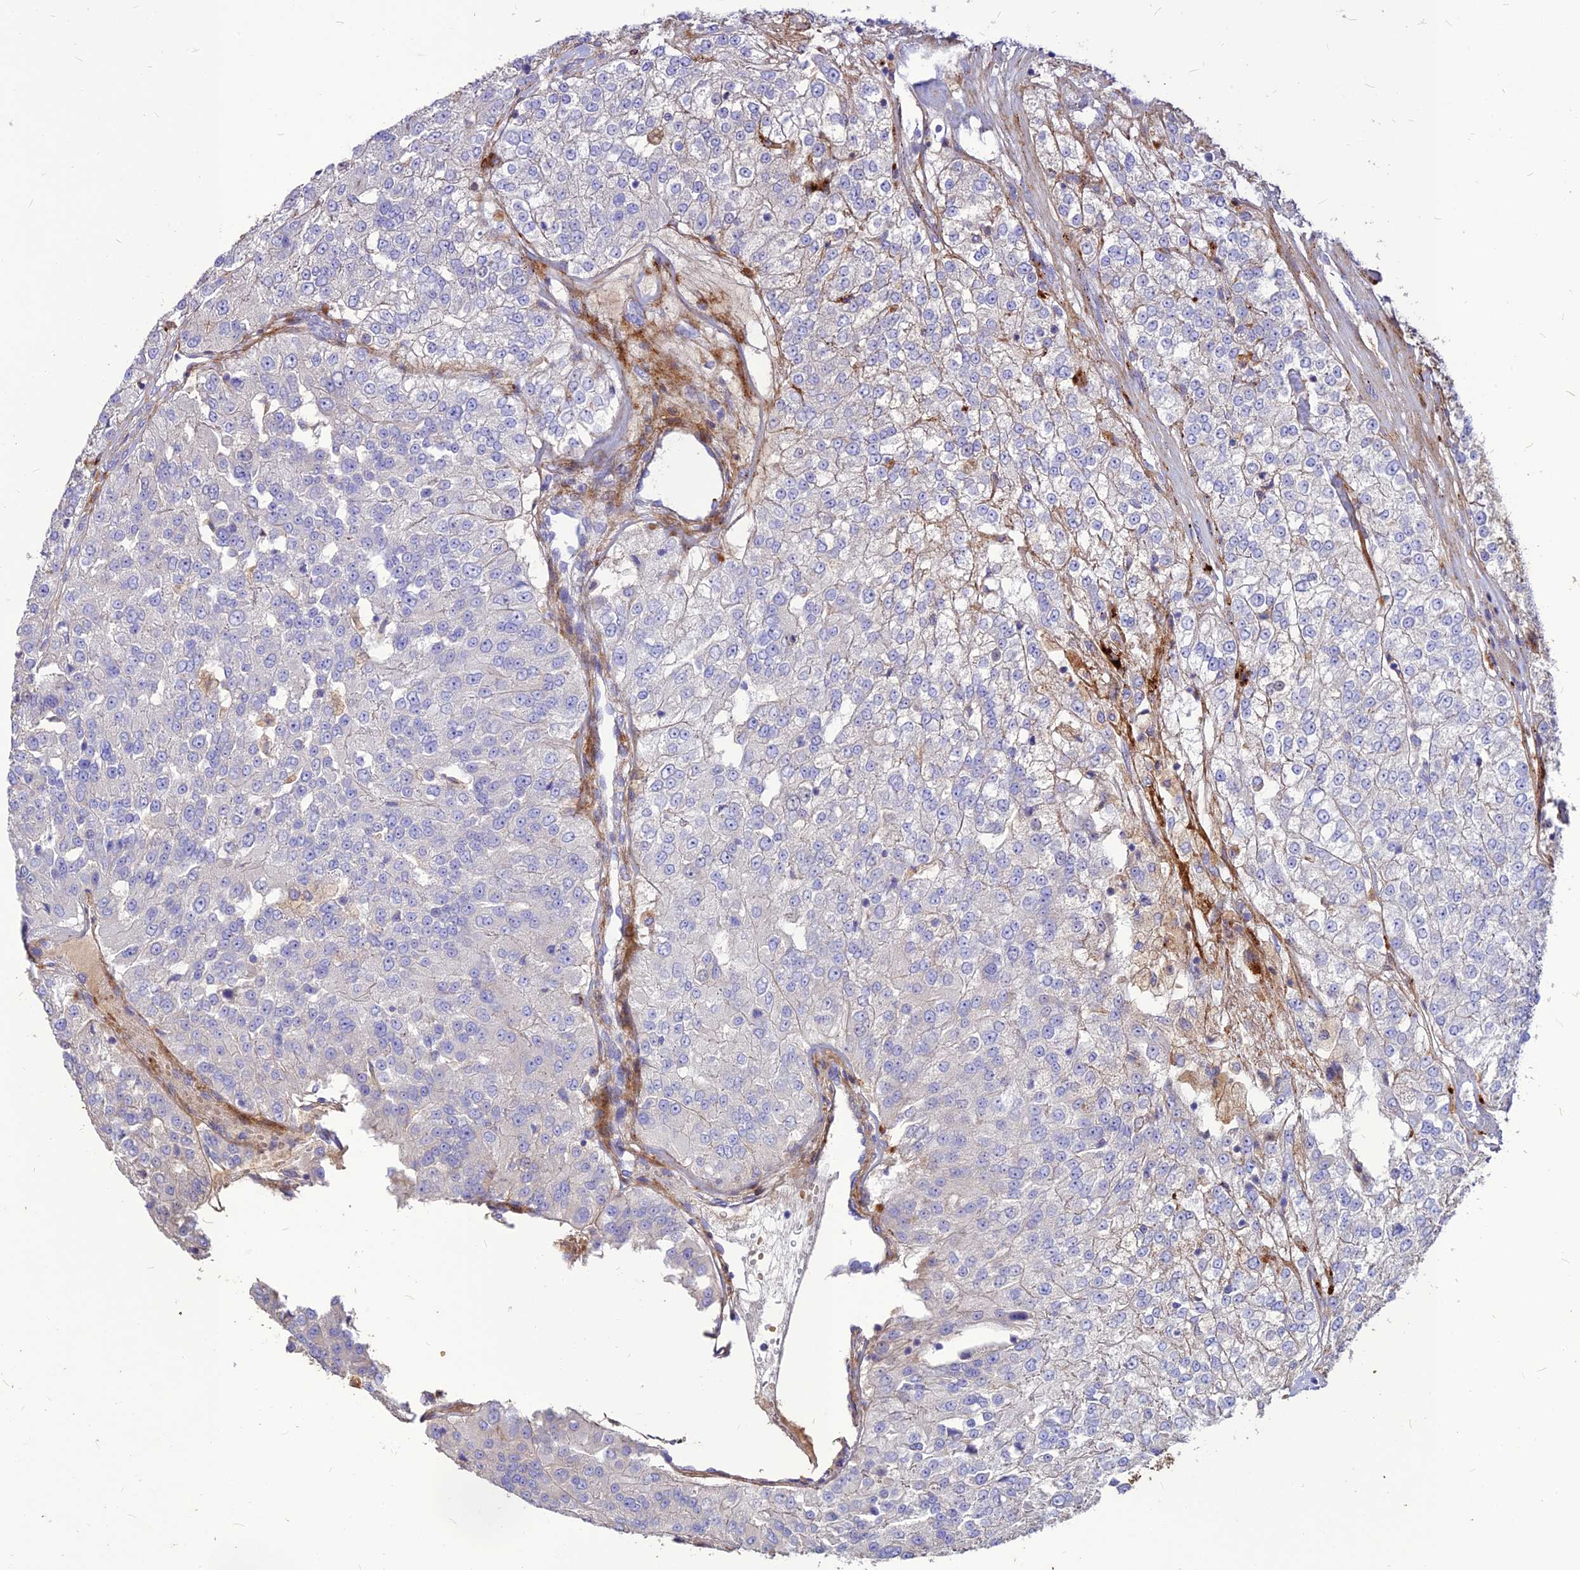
{"staining": {"intensity": "negative", "quantity": "none", "location": "none"}, "tissue": "renal cancer", "cell_type": "Tumor cells", "image_type": "cancer", "snomed": [{"axis": "morphology", "description": "Adenocarcinoma, NOS"}, {"axis": "topography", "description": "Kidney"}], "caption": "Immunohistochemical staining of renal cancer (adenocarcinoma) displays no significant staining in tumor cells.", "gene": "RIMOC1", "patient": {"sex": "female", "age": 63}}